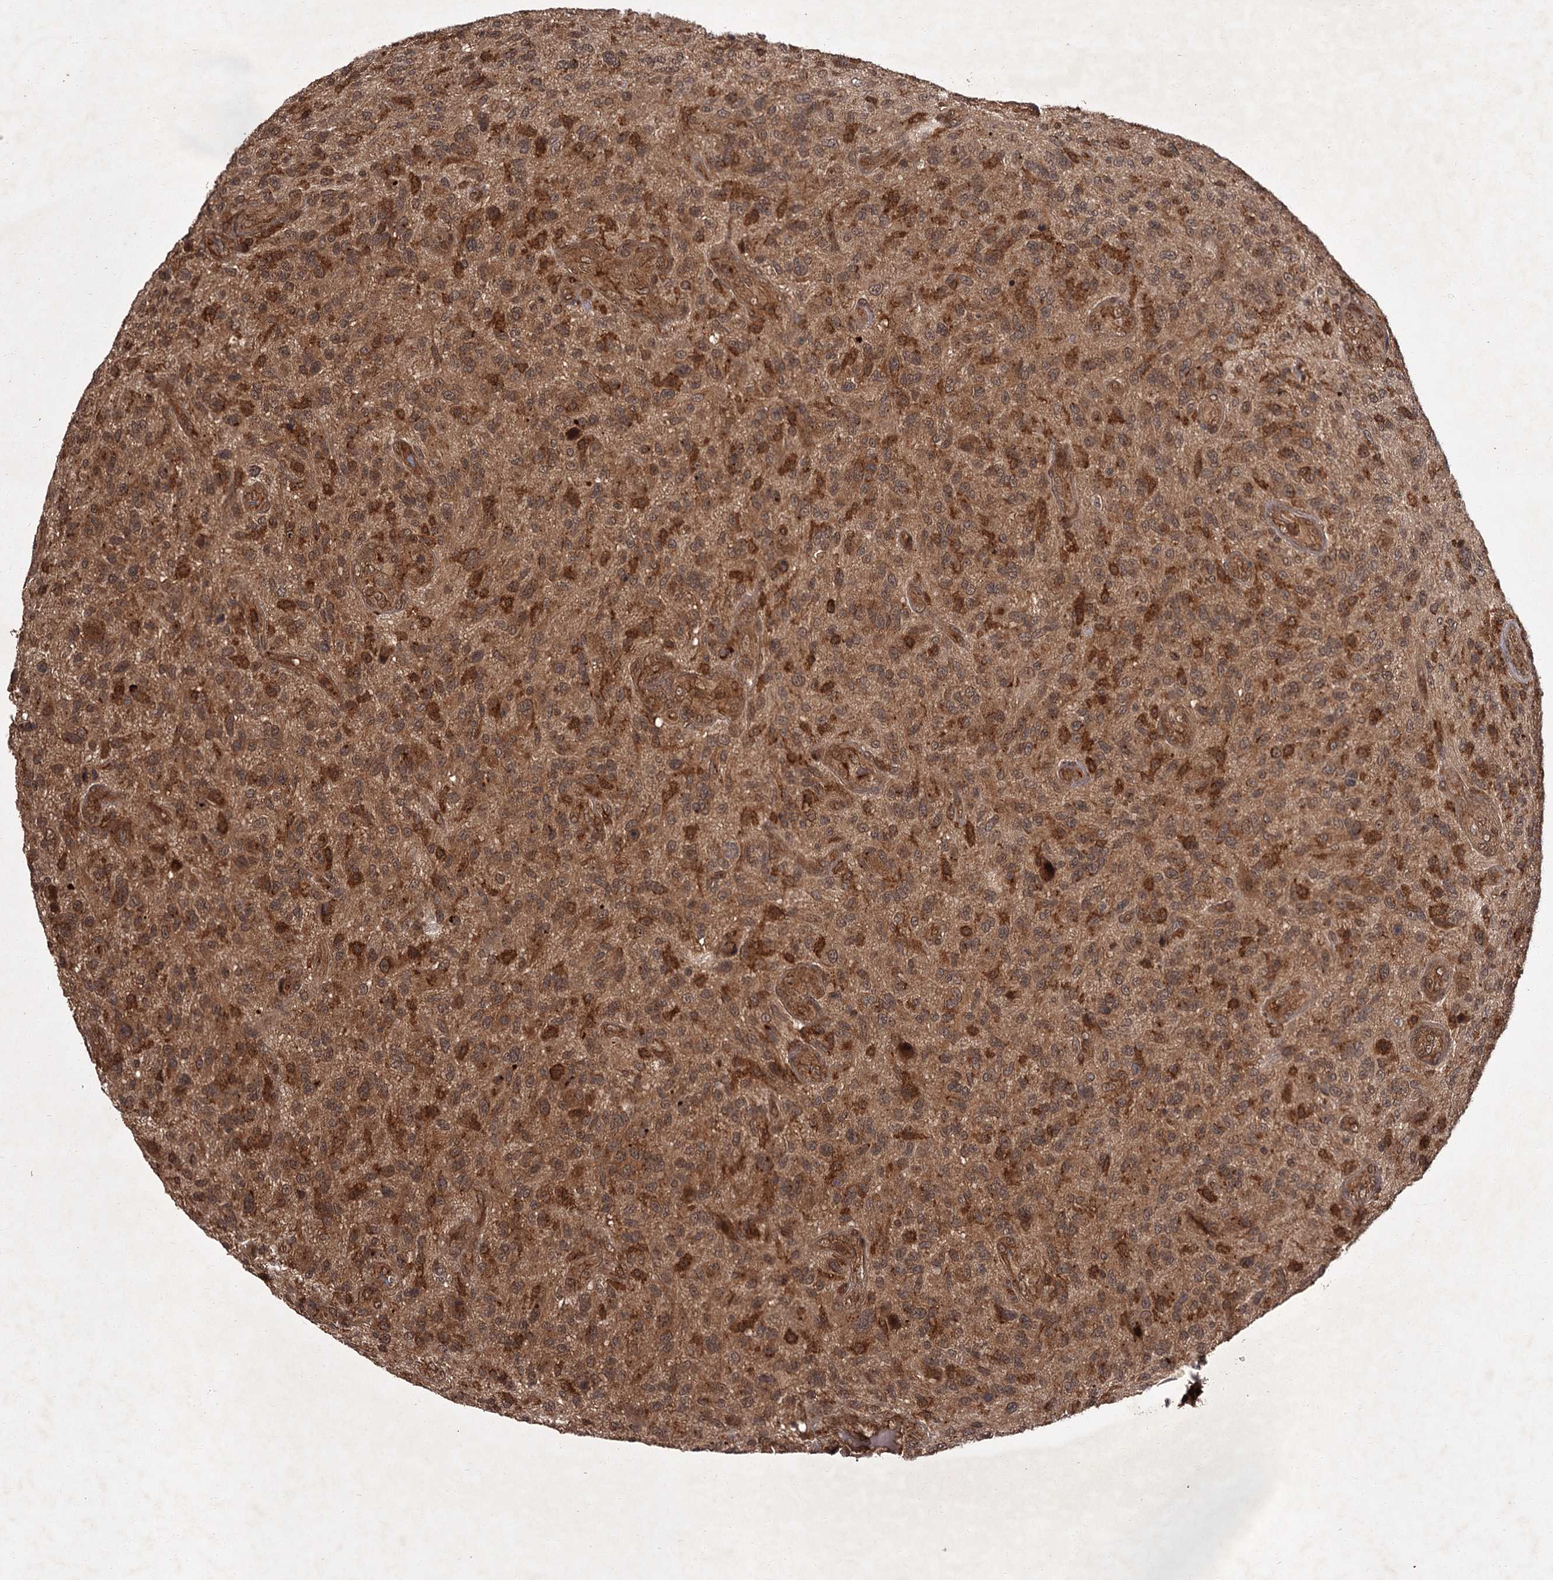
{"staining": {"intensity": "strong", "quantity": "25%-75%", "location": "cytoplasmic/membranous,nuclear"}, "tissue": "glioma", "cell_type": "Tumor cells", "image_type": "cancer", "snomed": [{"axis": "morphology", "description": "Glioma, malignant, High grade"}, {"axis": "topography", "description": "Brain"}], "caption": "Protein expression analysis of high-grade glioma (malignant) exhibits strong cytoplasmic/membranous and nuclear staining in about 25%-75% of tumor cells.", "gene": "TBC1D23", "patient": {"sex": "male", "age": 47}}